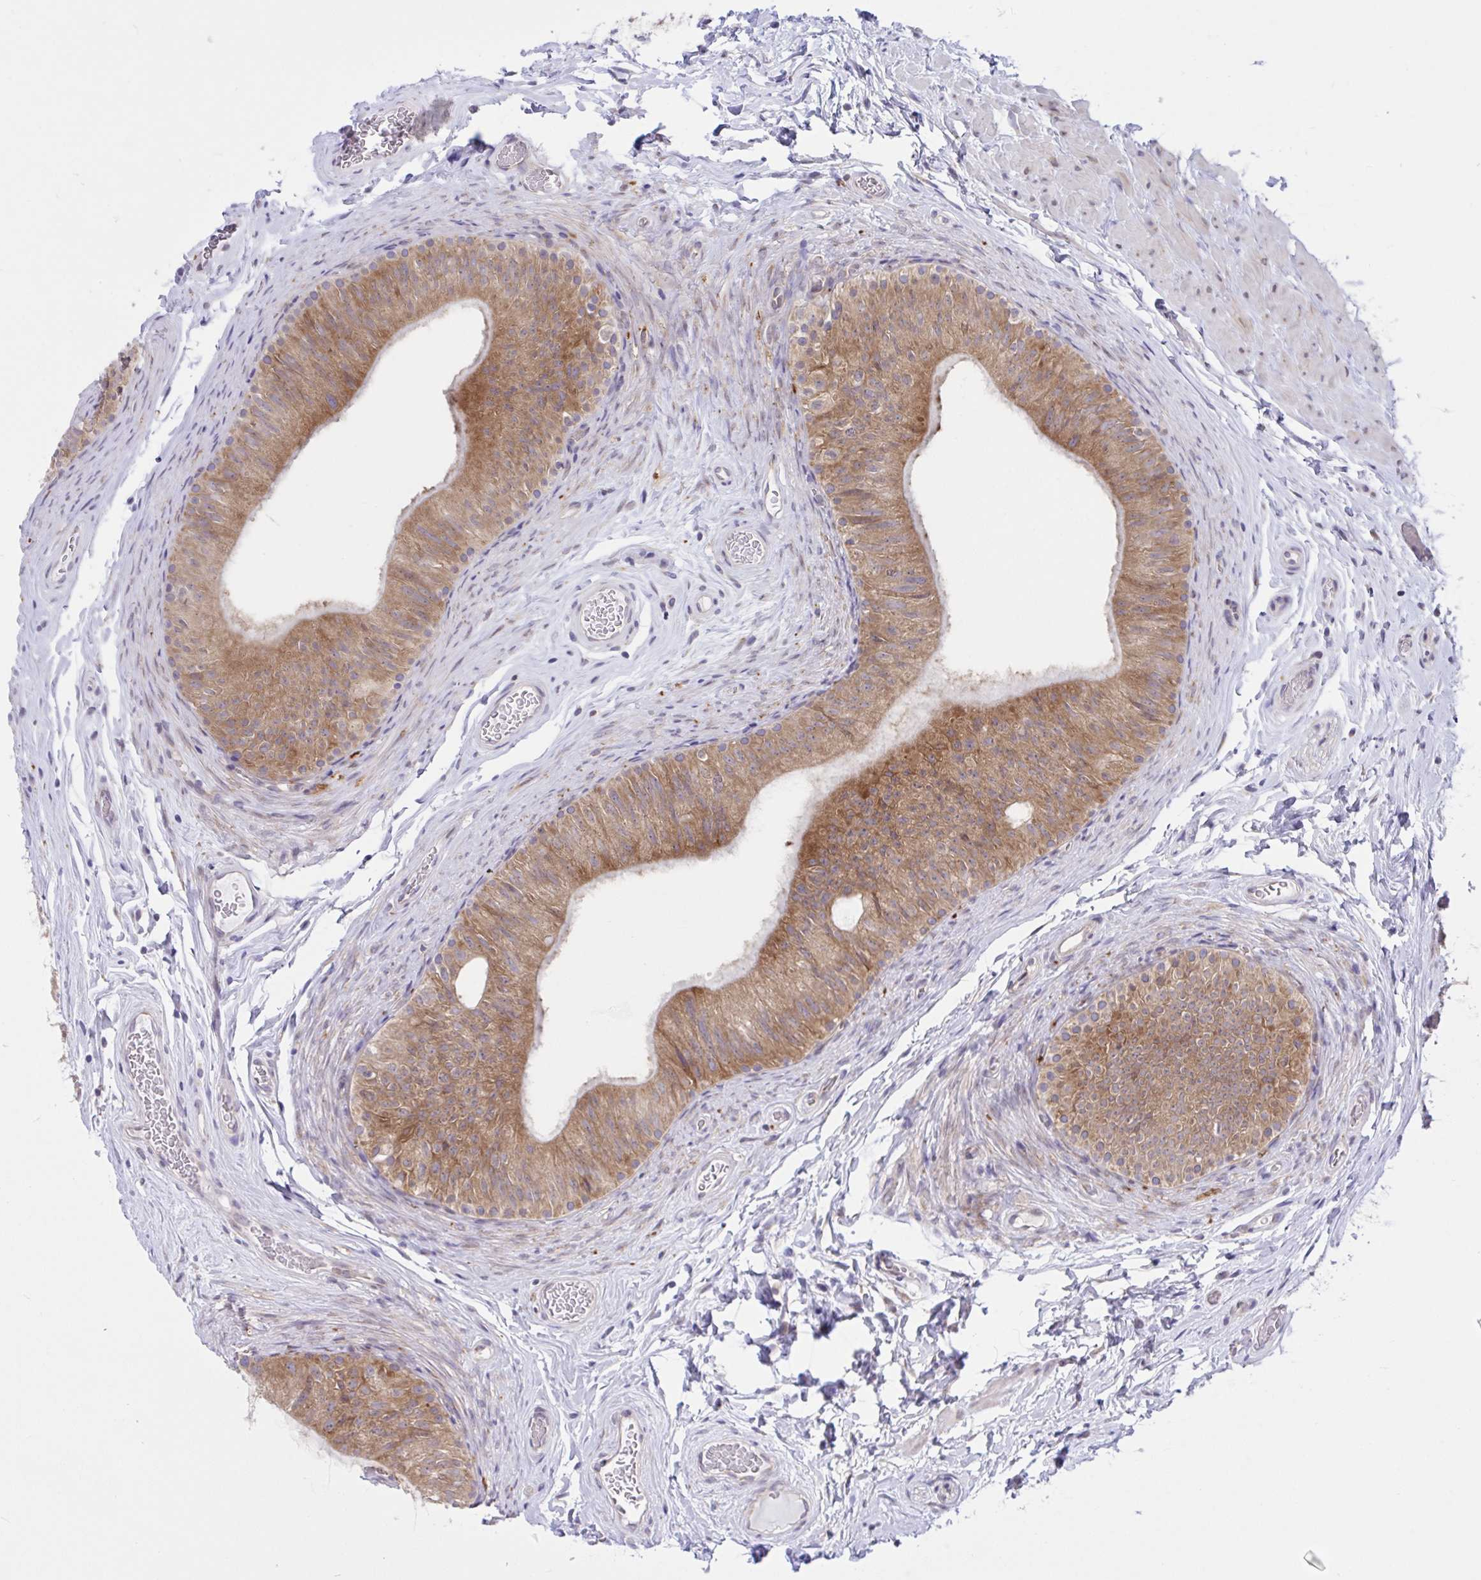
{"staining": {"intensity": "moderate", "quantity": ">75%", "location": "cytoplasmic/membranous"}, "tissue": "epididymis", "cell_type": "Glandular cells", "image_type": "normal", "snomed": [{"axis": "morphology", "description": "Normal tissue, NOS"}, {"axis": "topography", "description": "Epididymis, spermatic cord, NOS"}, {"axis": "topography", "description": "Epididymis"}], "caption": "Unremarkable epididymis exhibits moderate cytoplasmic/membranous expression in about >75% of glandular cells, visualized by immunohistochemistry.", "gene": "CAMLG", "patient": {"sex": "male", "age": 31}}